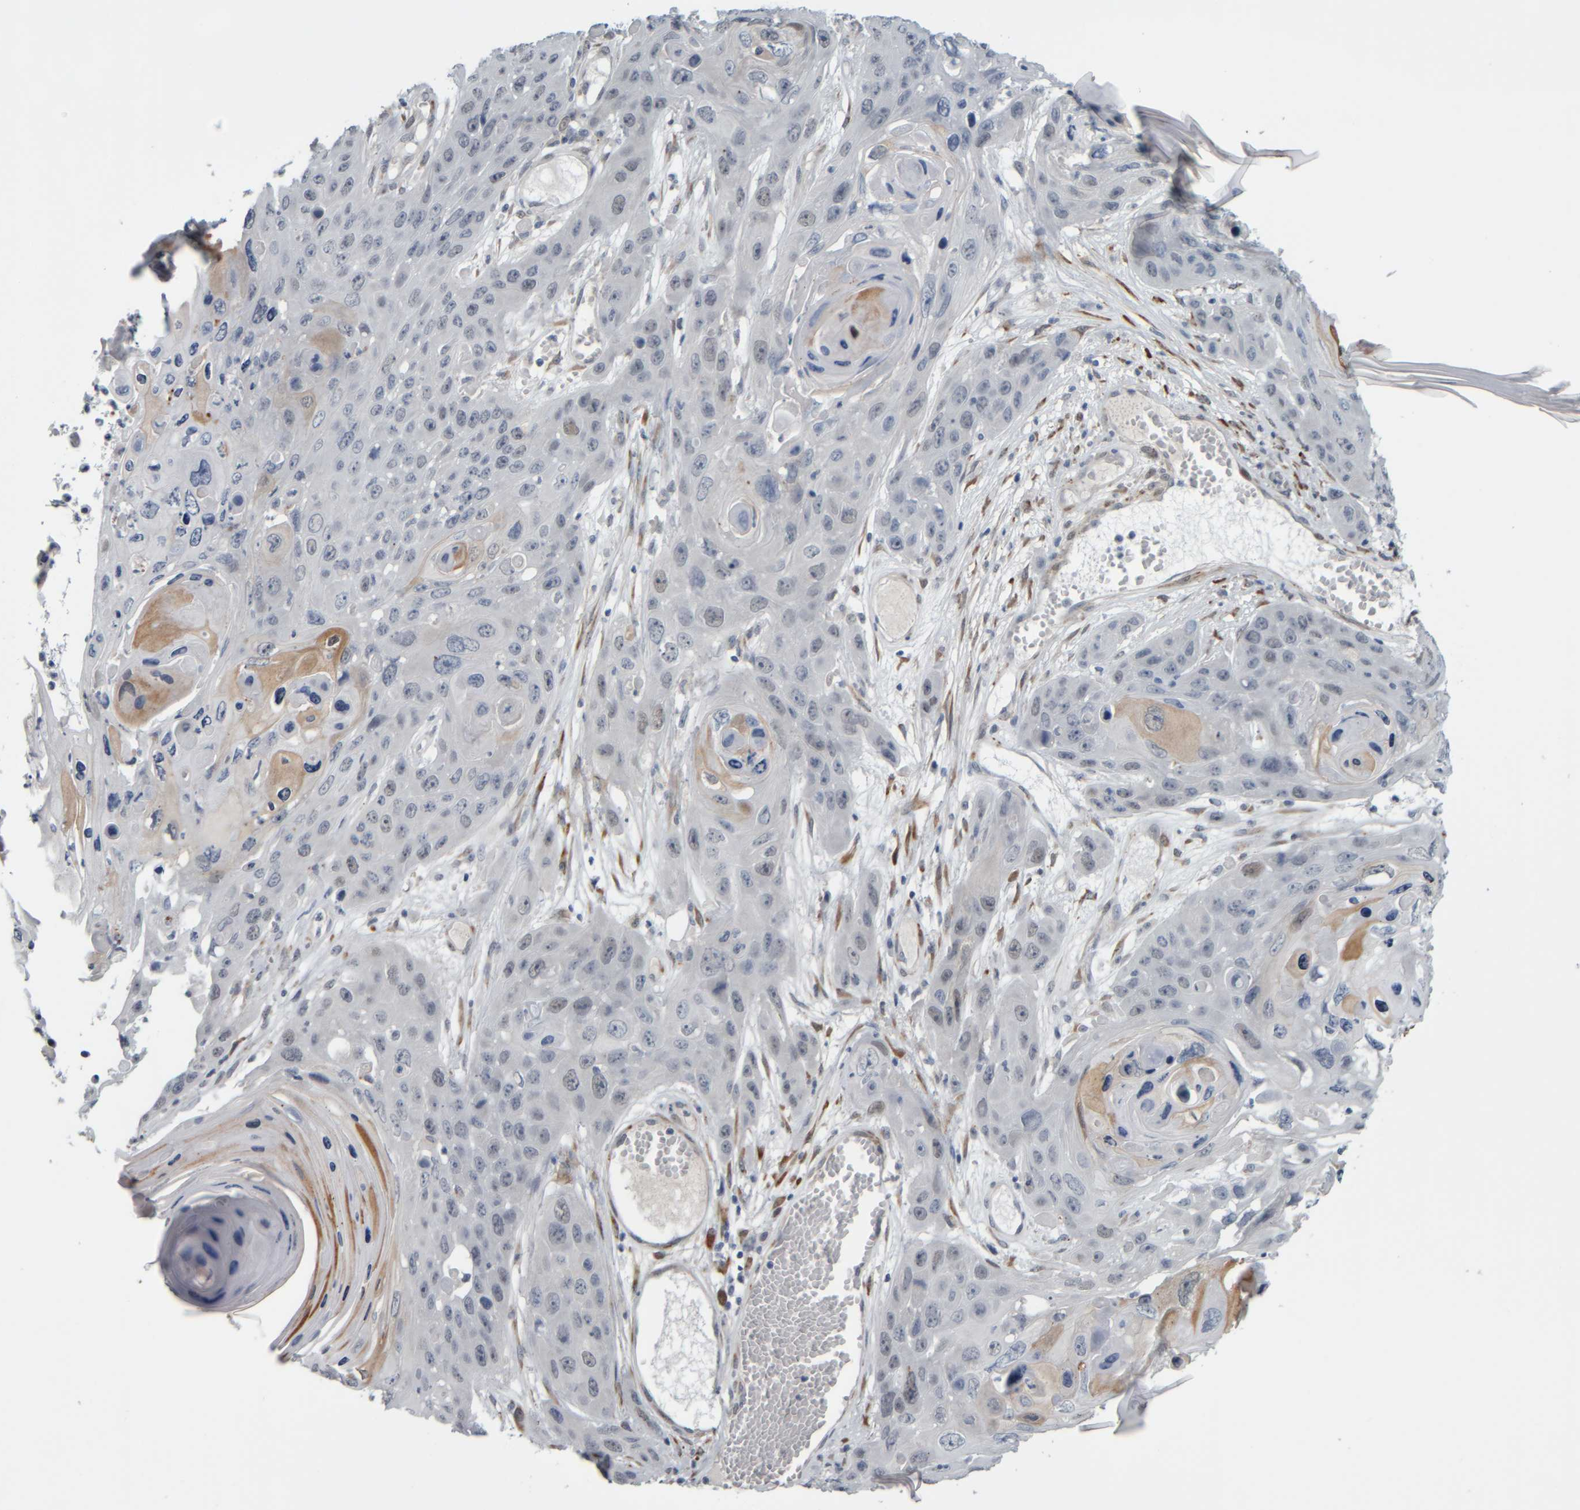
{"staining": {"intensity": "negative", "quantity": "none", "location": "none"}, "tissue": "skin cancer", "cell_type": "Tumor cells", "image_type": "cancer", "snomed": [{"axis": "morphology", "description": "Squamous cell carcinoma, NOS"}, {"axis": "topography", "description": "Skin"}], "caption": "The image reveals no staining of tumor cells in skin cancer (squamous cell carcinoma). The staining was performed using DAB (3,3'-diaminobenzidine) to visualize the protein expression in brown, while the nuclei were stained in blue with hematoxylin (Magnification: 20x).", "gene": "COL14A1", "patient": {"sex": "male", "age": 55}}